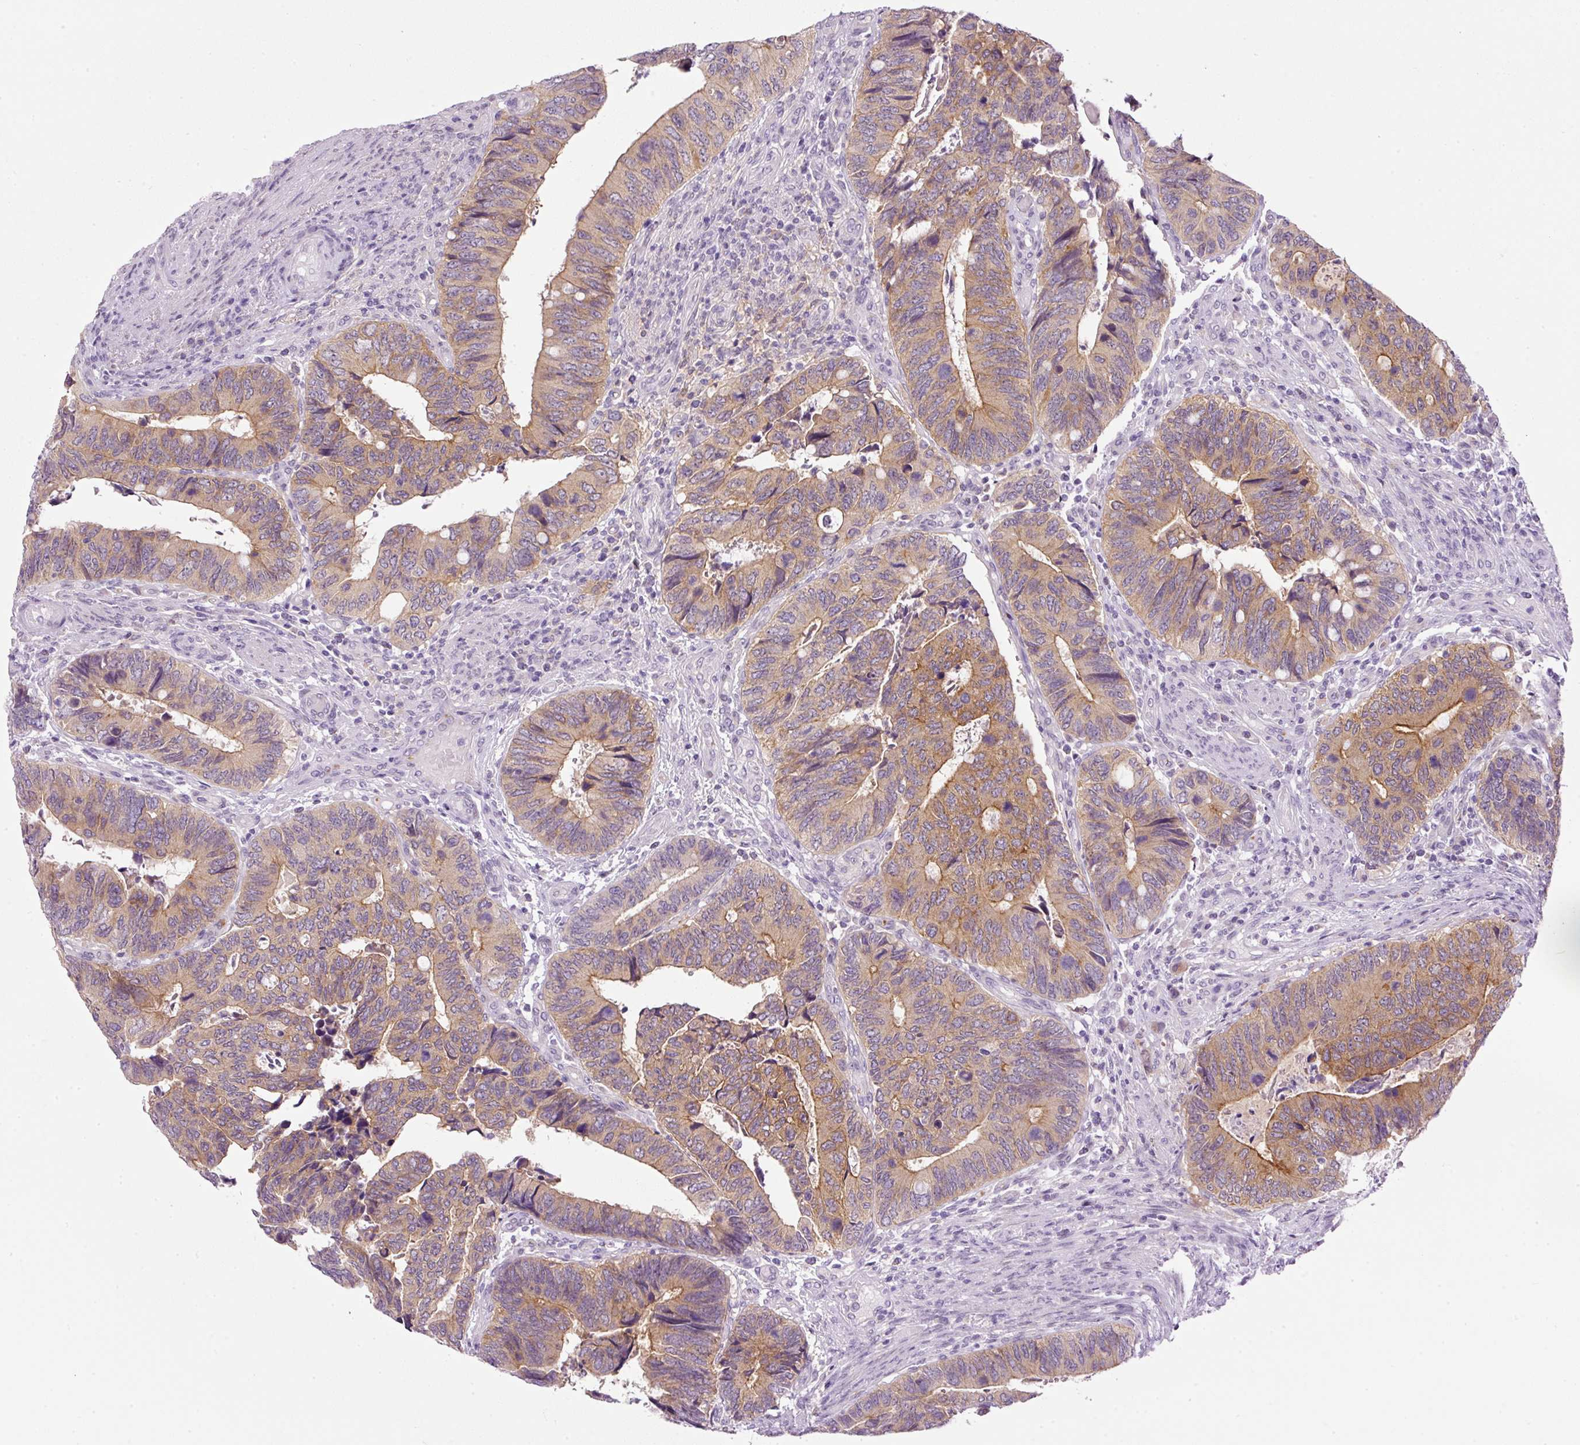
{"staining": {"intensity": "moderate", "quantity": "25%-75%", "location": "cytoplasmic/membranous"}, "tissue": "colorectal cancer", "cell_type": "Tumor cells", "image_type": "cancer", "snomed": [{"axis": "morphology", "description": "Adenocarcinoma, NOS"}, {"axis": "topography", "description": "Colon"}], "caption": "The micrograph reveals staining of colorectal adenocarcinoma, revealing moderate cytoplasmic/membranous protein staining (brown color) within tumor cells.", "gene": "SRC", "patient": {"sex": "male", "age": 87}}